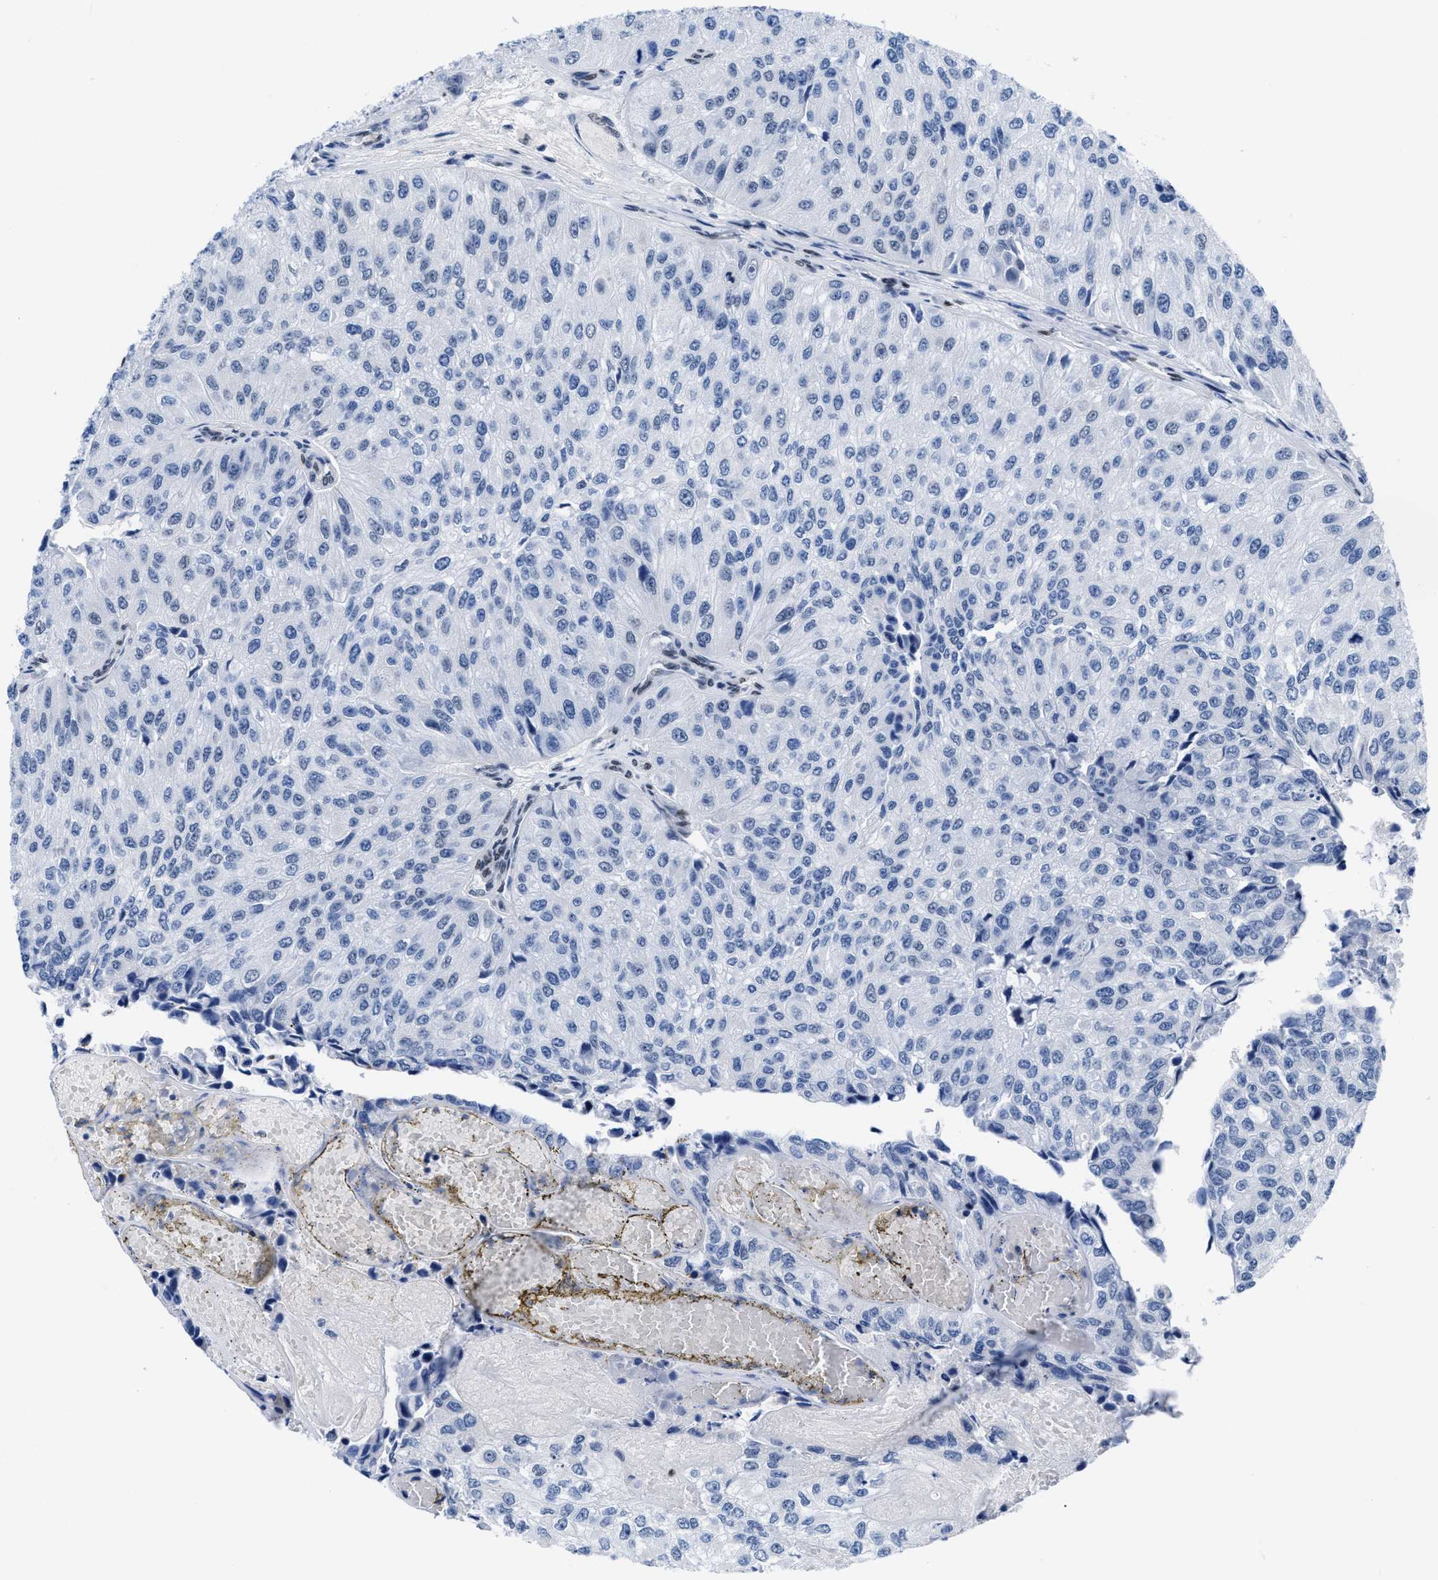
{"staining": {"intensity": "negative", "quantity": "none", "location": "none"}, "tissue": "urothelial cancer", "cell_type": "Tumor cells", "image_type": "cancer", "snomed": [{"axis": "morphology", "description": "Urothelial carcinoma, High grade"}, {"axis": "topography", "description": "Kidney"}, {"axis": "topography", "description": "Urinary bladder"}], "caption": "Immunohistochemical staining of human high-grade urothelial carcinoma demonstrates no significant expression in tumor cells. (IHC, brightfield microscopy, high magnification).", "gene": "CTBP1", "patient": {"sex": "male", "age": 77}}